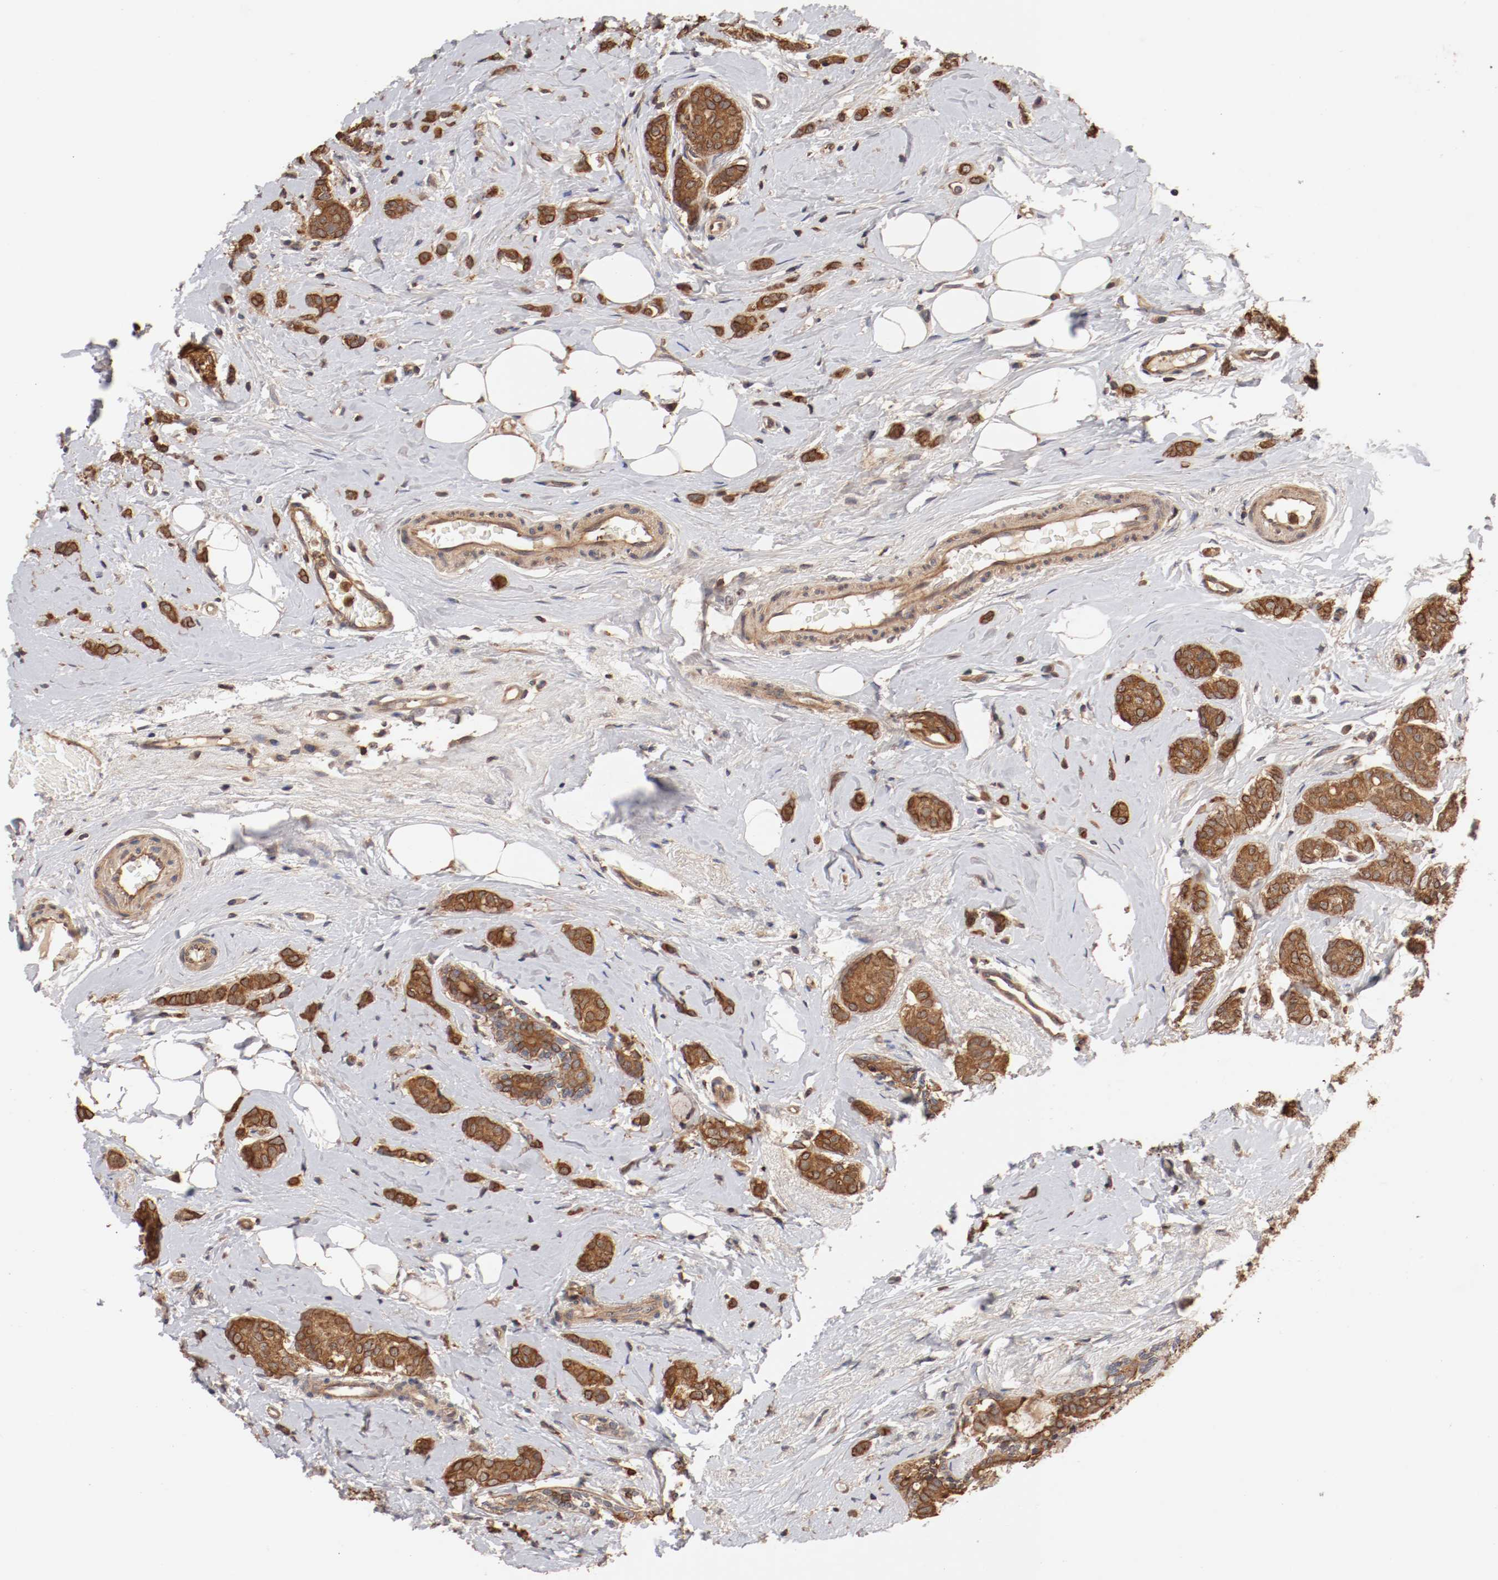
{"staining": {"intensity": "moderate", "quantity": ">75%", "location": "cytoplasmic/membranous"}, "tissue": "breast cancer", "cell_type": "Tumor cells", "image_type": "cancer", "snomed": [{"axis": "morphology", "description": "Lobular carcinoma"}, {"axis": "topography", "description": "Breast"}], "caption": "Moderate cytoplasmic/membranous protein expression is appreciated in approximately >75% of tumor cells in breast cancer (lobular carcinoma).", "gene": "GUF1", "patient": {"sex": "female", "age": 60}}